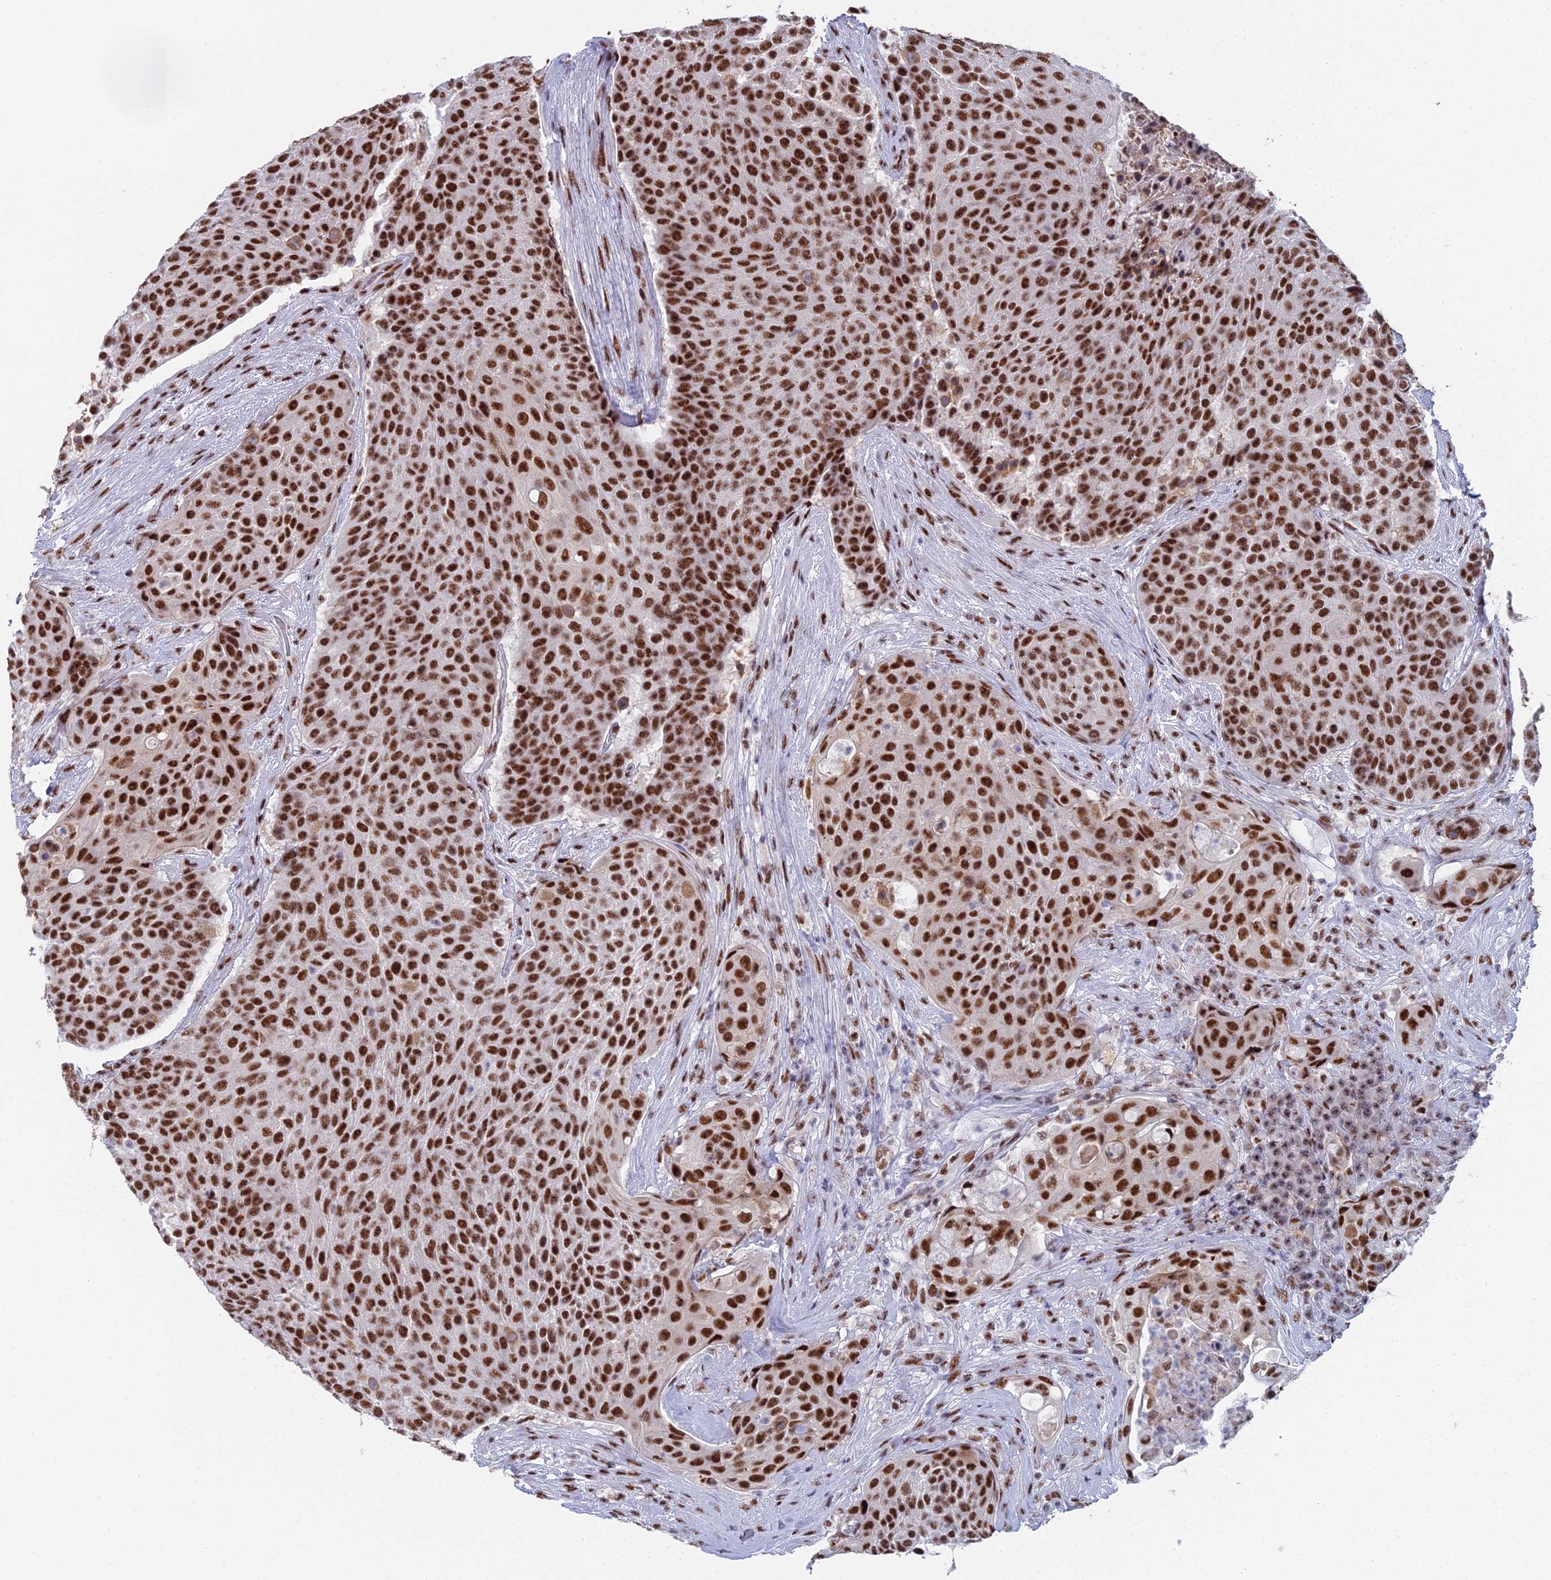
{"staining": {"intensity": "strong", "quantity": ">75%", "location": "nuclear"}, "tissue": "urothelial cancer", "cell_type": "Tumor cells", "image_type": "cancer", "snomed": [{"axis": "morphology", "description": "Urothelial carcinoma, High grade"}, {"axis": "topography", "description": "Urinary bladder"}], "caption": "Protein staining of urothelial cancer tissue demonstrates strong nuclear positivity in about >75% of tumor cells.", "gene": "SF3B3", "patient": {"sex": "female", "age": 63}}